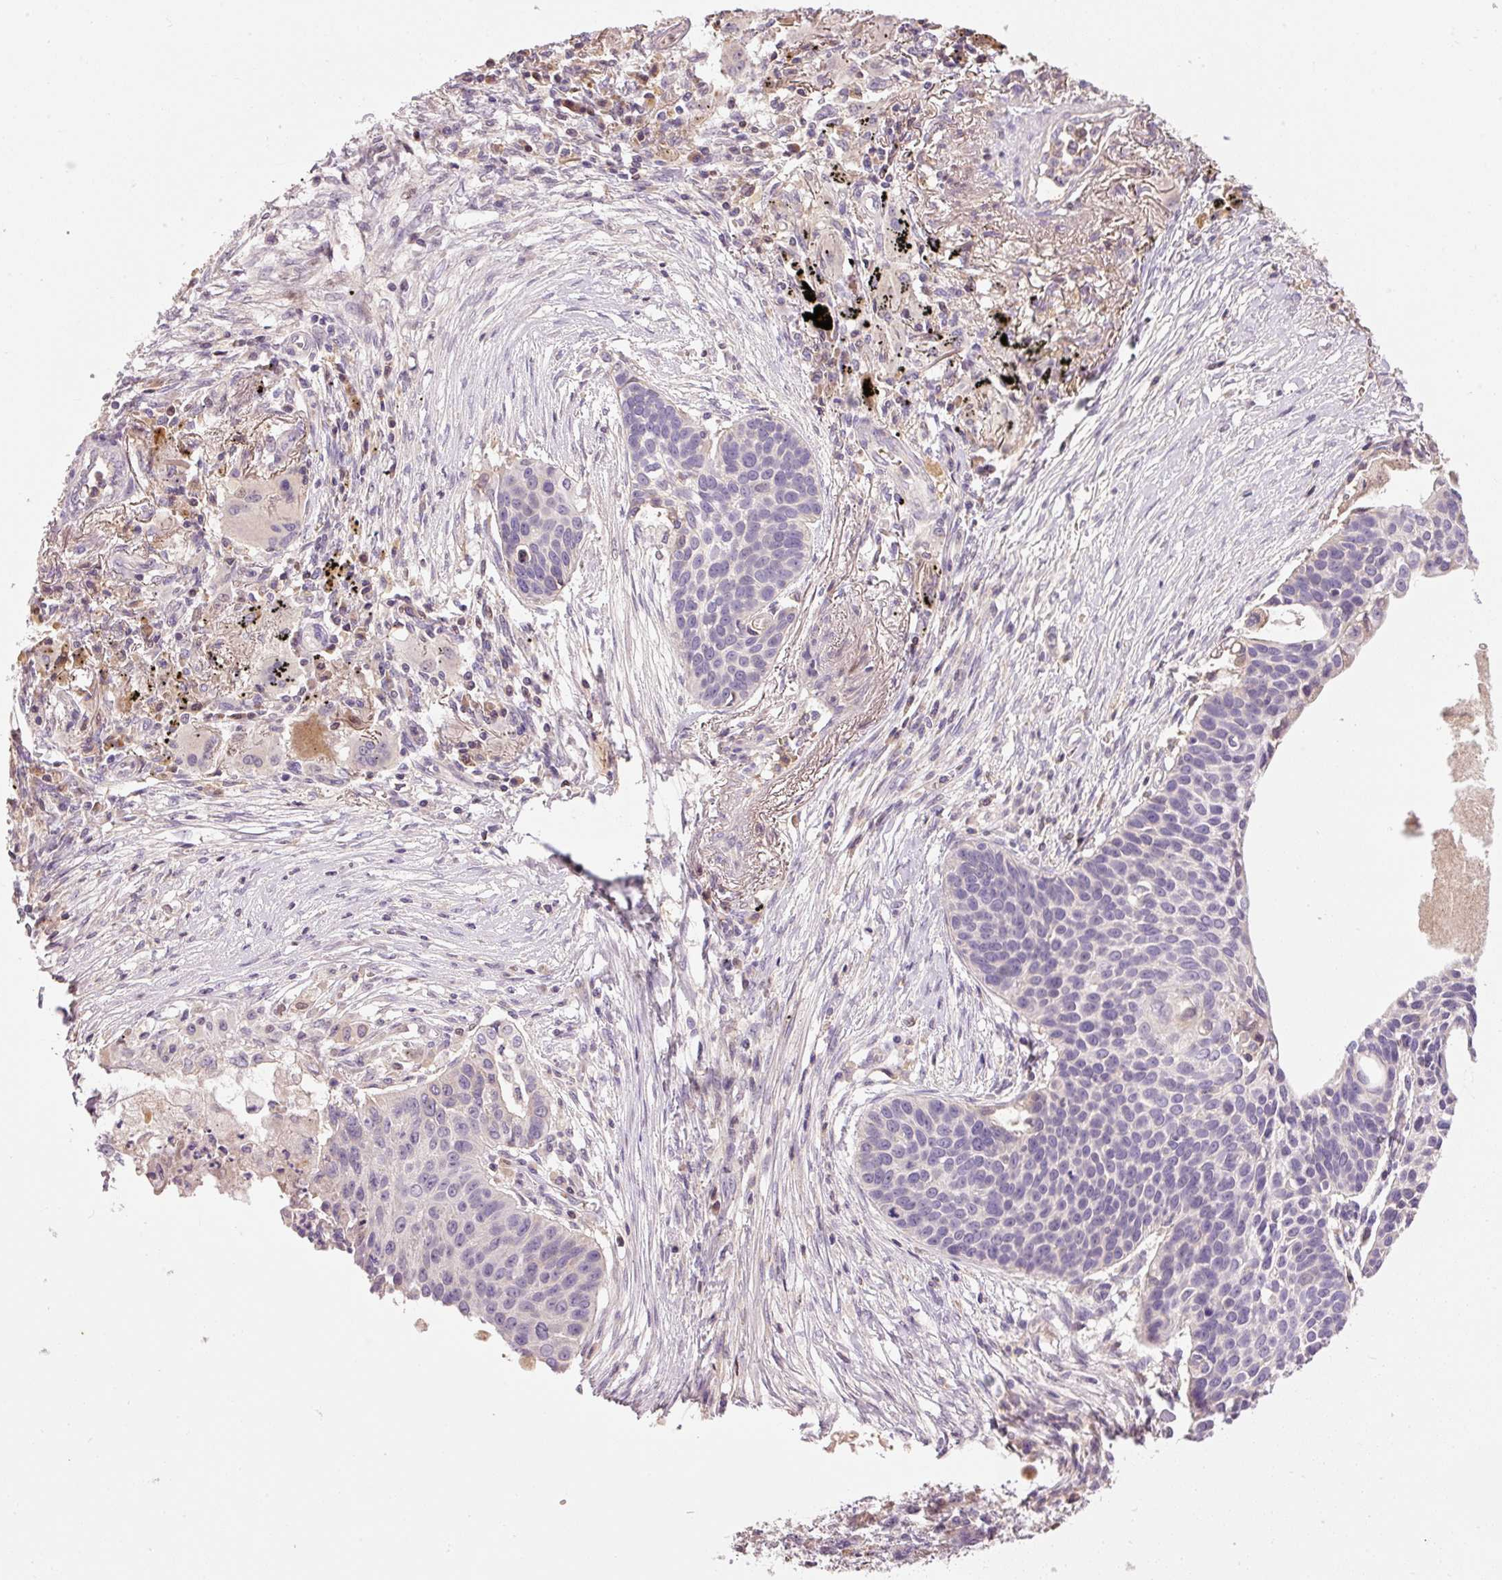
{"staining": {"intensity": "negative", "quantity": "none", "location": "none"}, "tissue": "lung cancer", "cell_type": "Tumor cells", "image_type": "cancer", "snomed": [{"axis": "morphology", "description": "Squamous cell carcinoma, NOS"}, {"axis": "topography", "description": "Lung"}], "caption": "An immunohistochemistry micrograph of squamous cell carcinoma (lung) is shown. There is no staining in tumor cells of squamous cell carcinoma (lung). The staining is performed using DAB brown chromogen with nuclei counter-stained in using hematoxylin.", "gene": "CMTM8", "patient": {"sex": "male", "age": 71}}